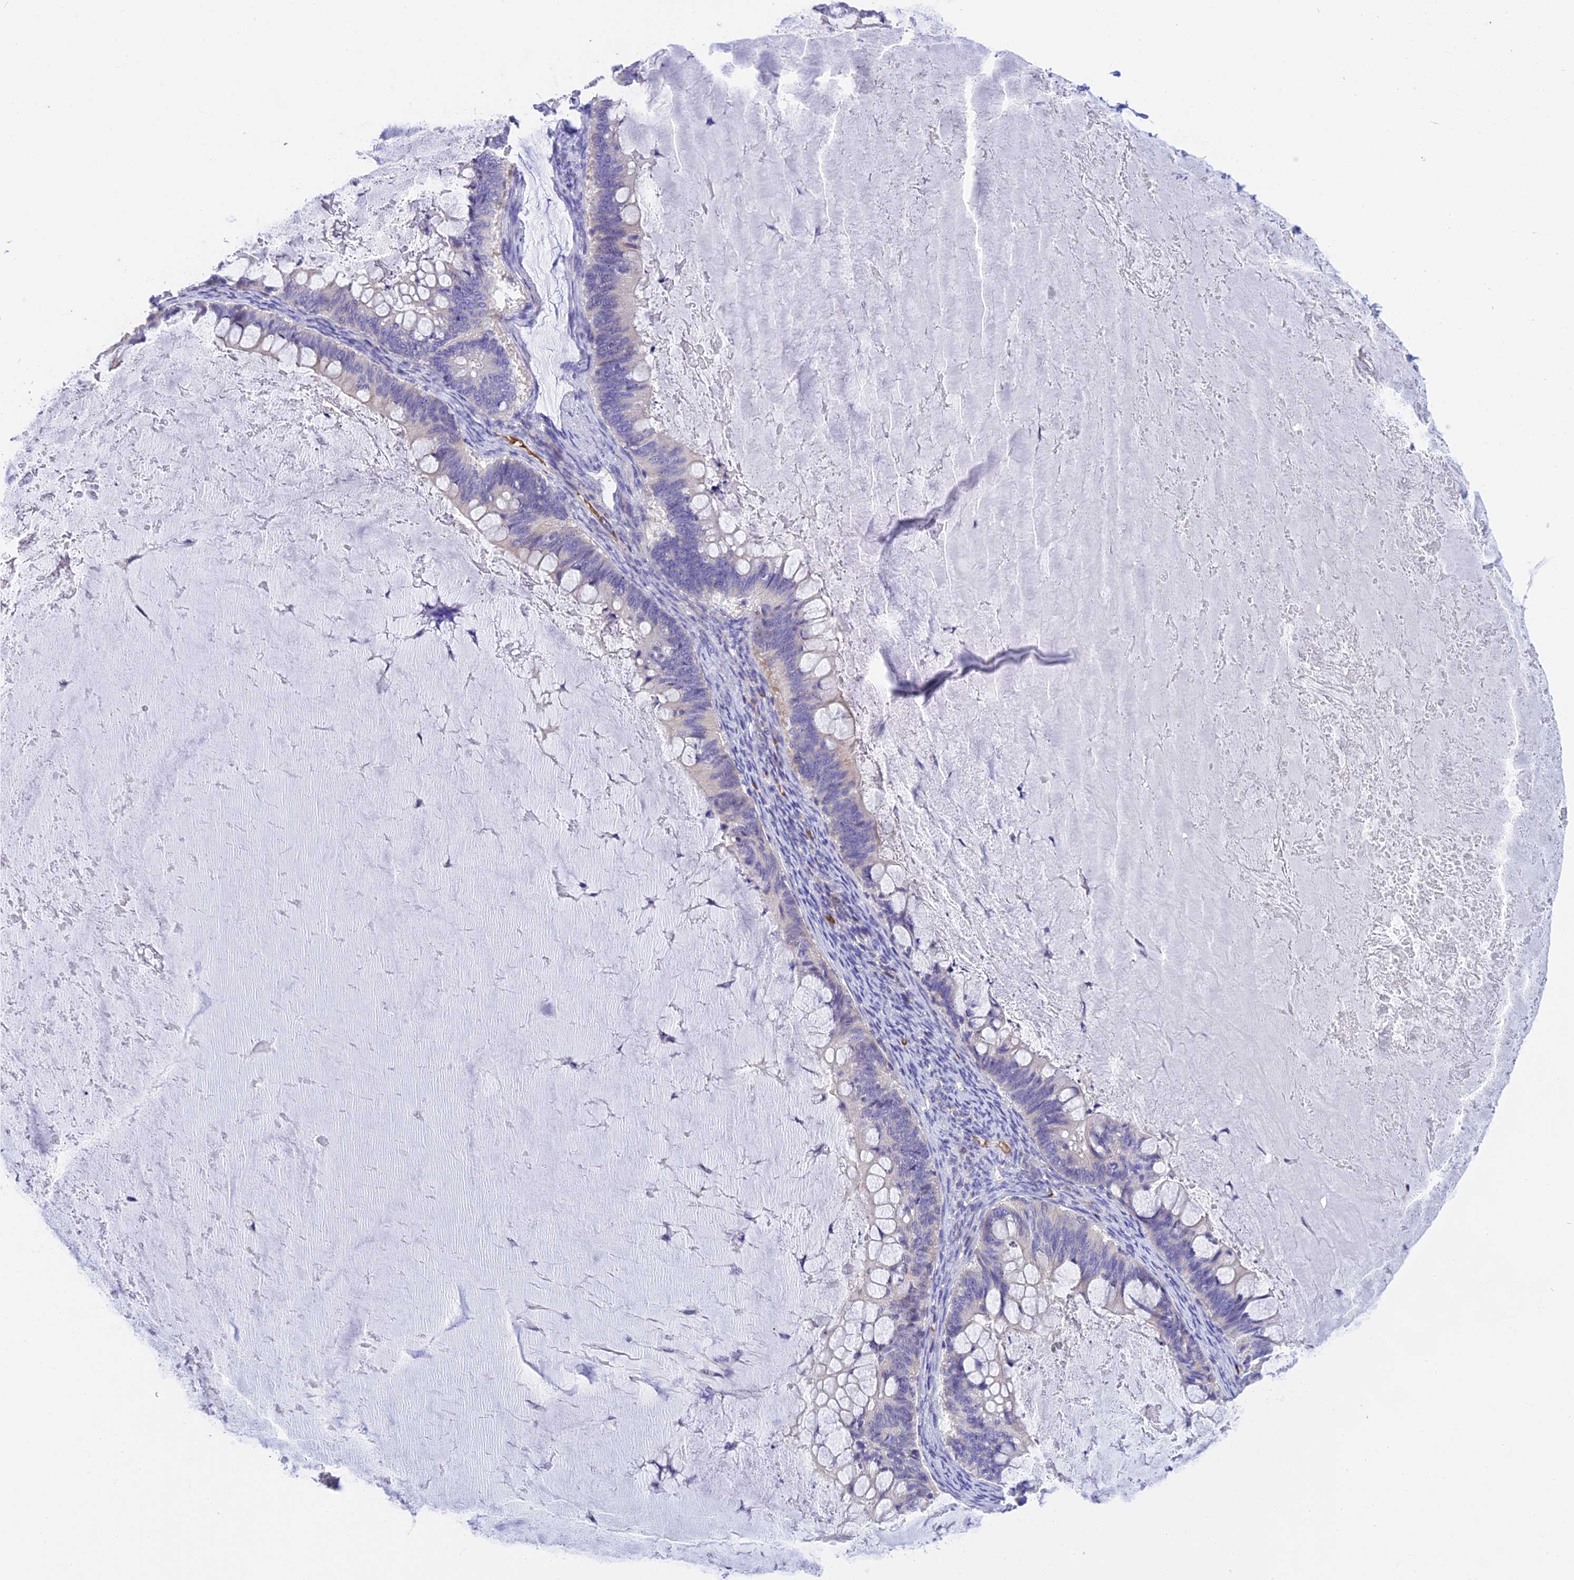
{"staining": {"intensity": "negative", "quantity": "none", "location": "none"}, "tissue": "ovarian cancer", "cell_type": "Tumor cells", "image_type": "cancer", "snomed": [{"axis": "morphology", "description": "Cystadenocarcinoma, mucinous, NOS"}, {"axis": "topography", "description": "Ovary"}], "caption": "A histopathology image of ovarian mucinous cystadenocarcinoma stained for a protein exhibits no brown staining in tumor cells.", "gene": "TNNC2", "patient": {"sex": "female", "age": 61}}